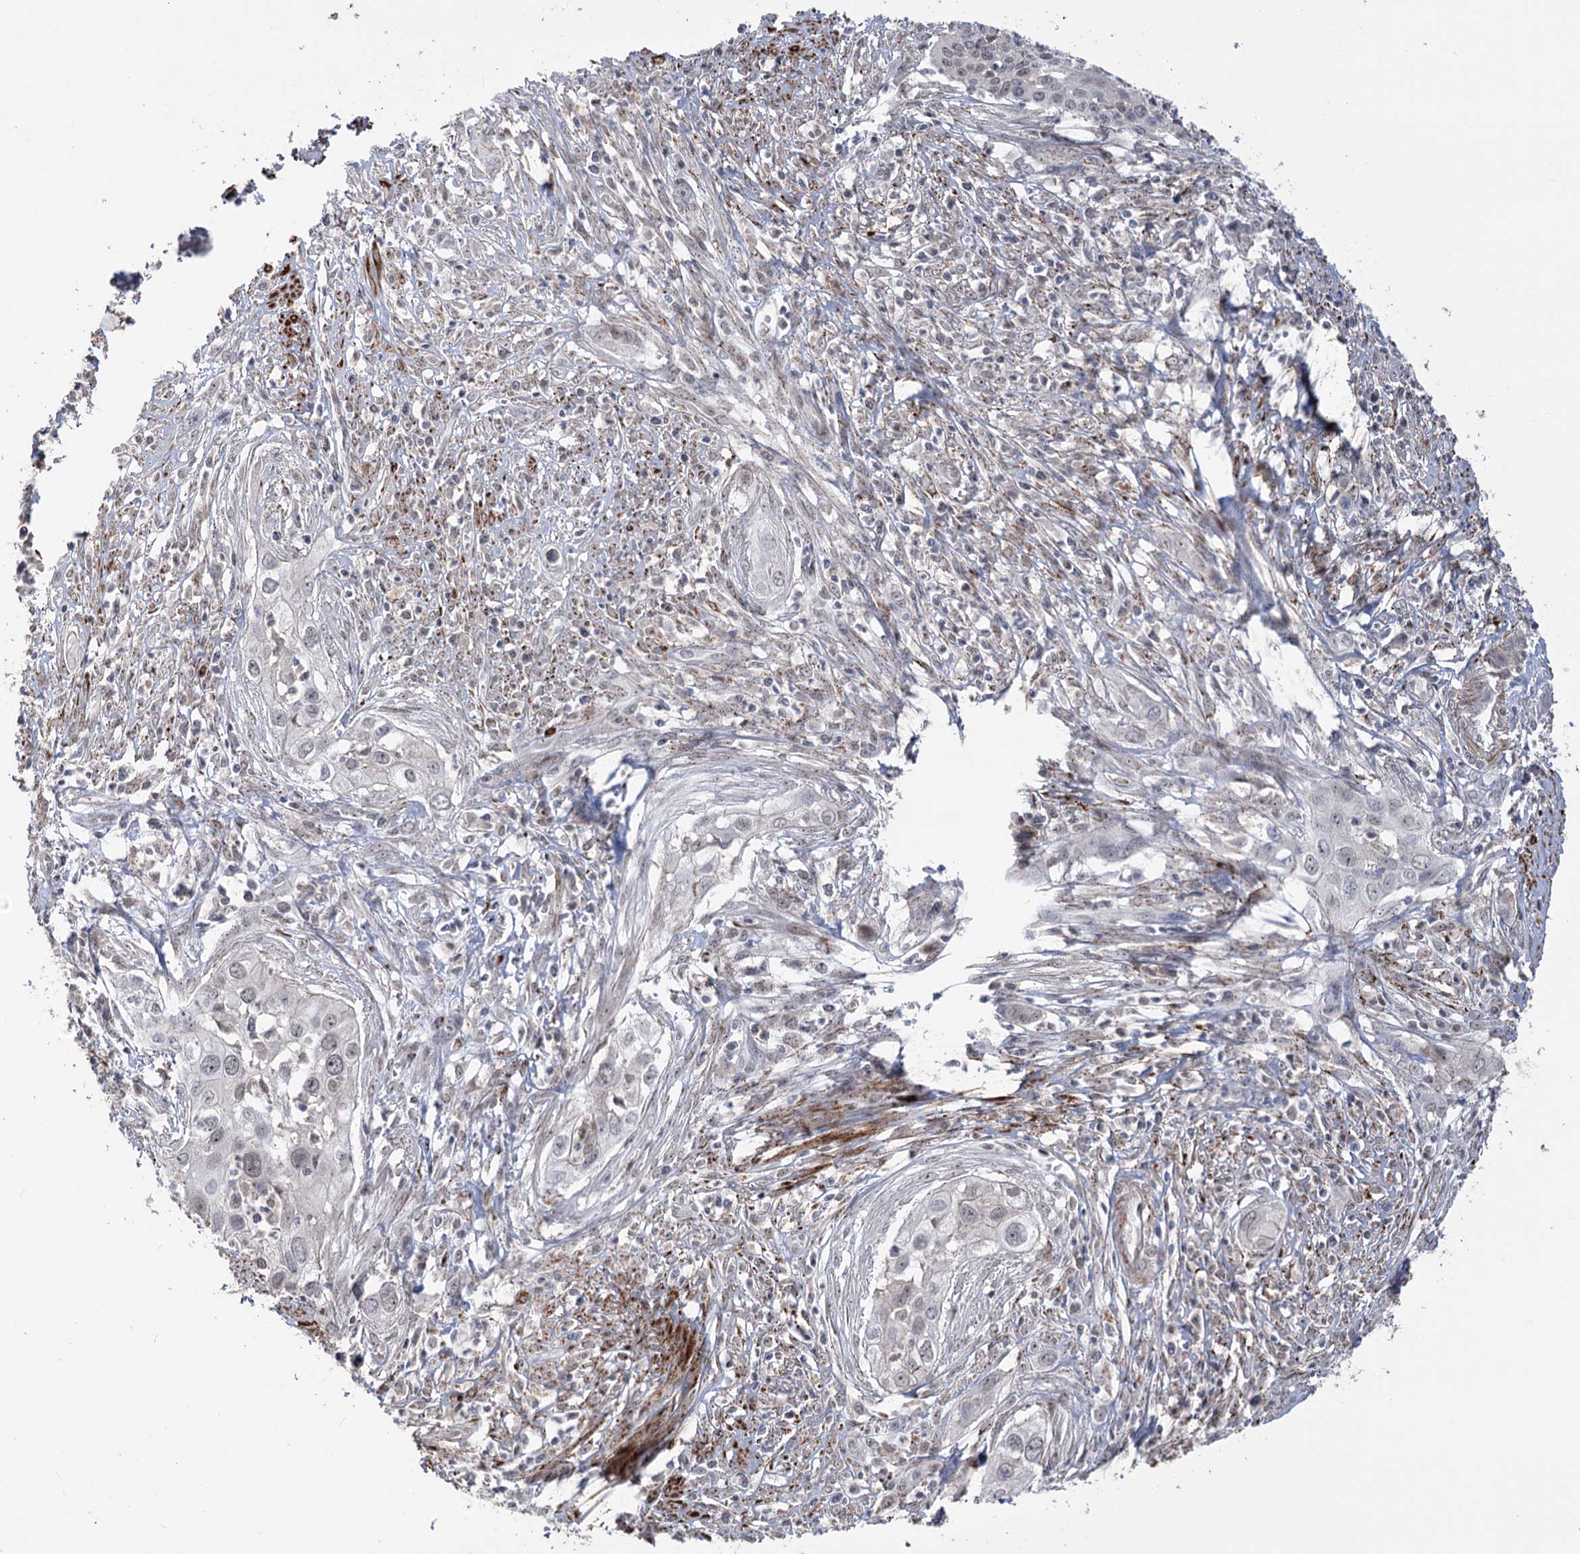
{"staining": {"intensity": "negative", "quantity": "none", "location": "none"}, "tissue": "cervical cancer", "cell_type": "Tumor cells", "image_type": "cancer", "snomed": [{"axis": "morphology", "description": "Squamous cell carcinoma, NOS"}, {"axis": "topography", "description": "Cervix"}], "caption": "Immunohistochemistry photomicrograph of cervical cancer (squamous cell carcinoma) stained for a protein (brown), which demonstrates no expression in tumor cells. Nuclei are stained in blue.", "gene": "ZSCAN23", "patient": {"sex": "female", "age": 34}}